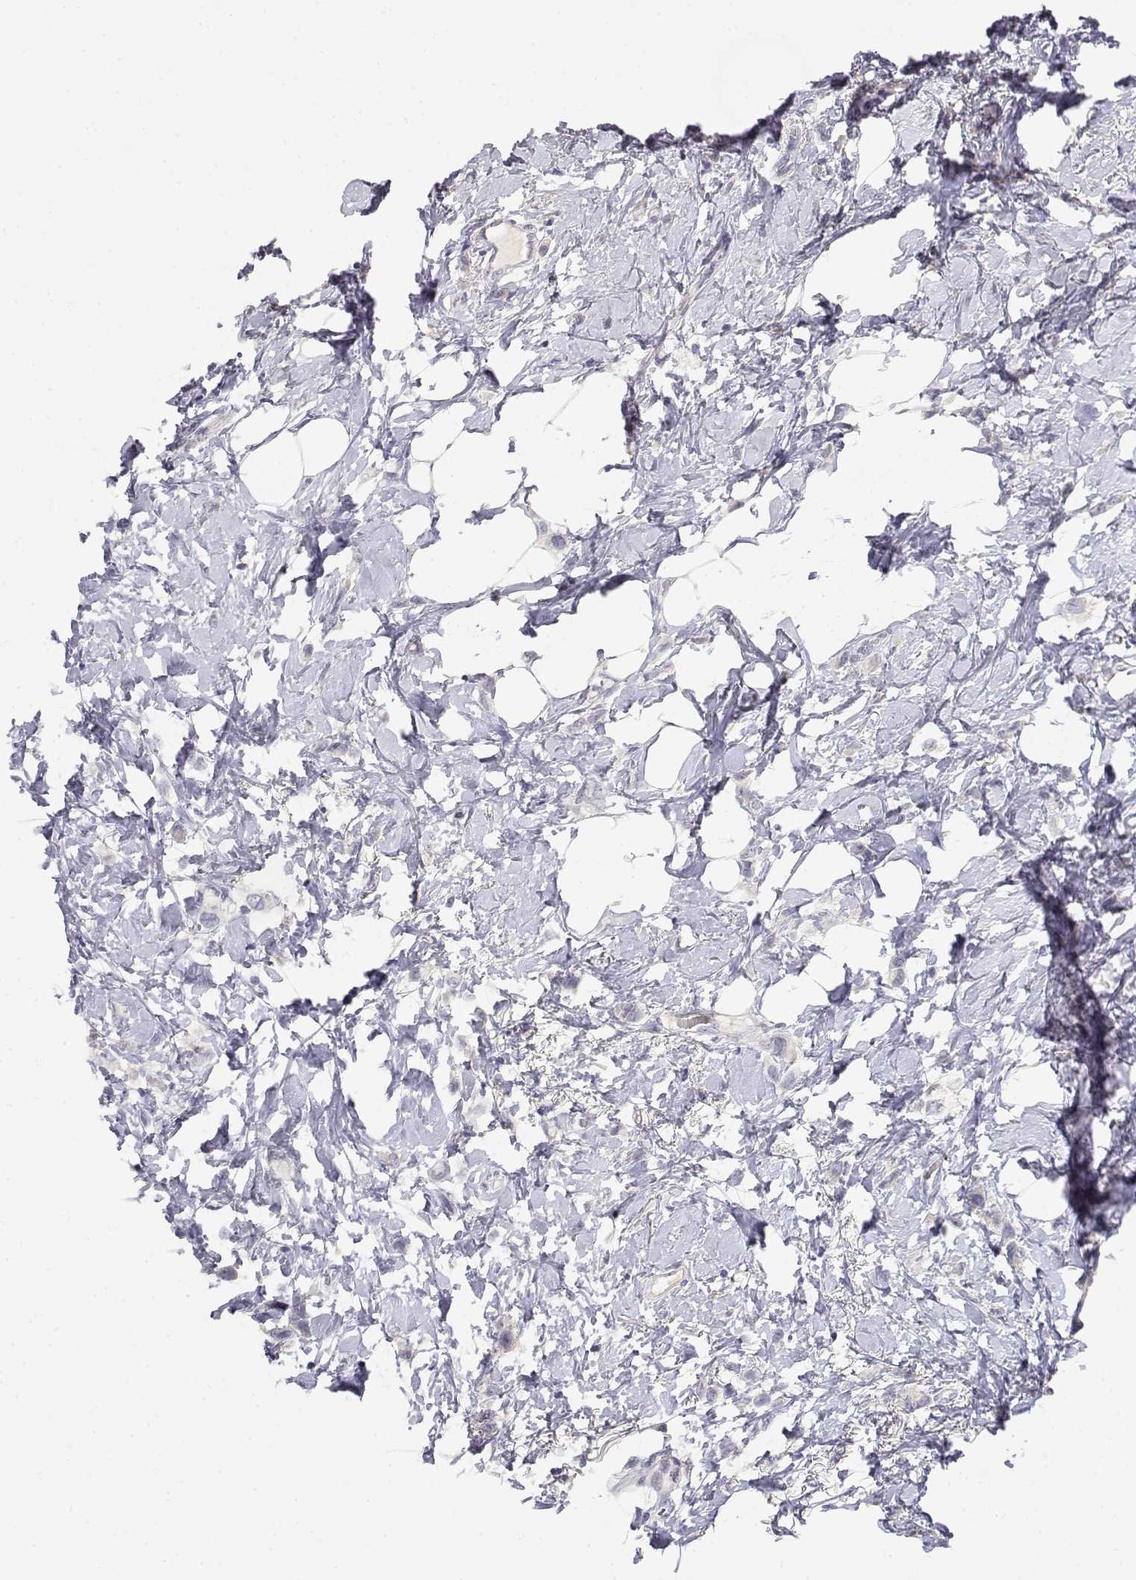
{"staining": {"intensity": "negative", "quantity": "none", "location": "none"}, "tissue": "breast cancer", "cell_type": "Tumor cells", "image_type": "cancer", "snomed": [{"axis": "morphology", "description": "Lobular carcinoma"}, {"axis": "topography", "description": "Breast"}], "caption": "A micrograph of human lobular carcinoma (breast) is negative for staining in tumor cells.", "gene": "ADA", "patient": {"sex": "female", "age": 66}}